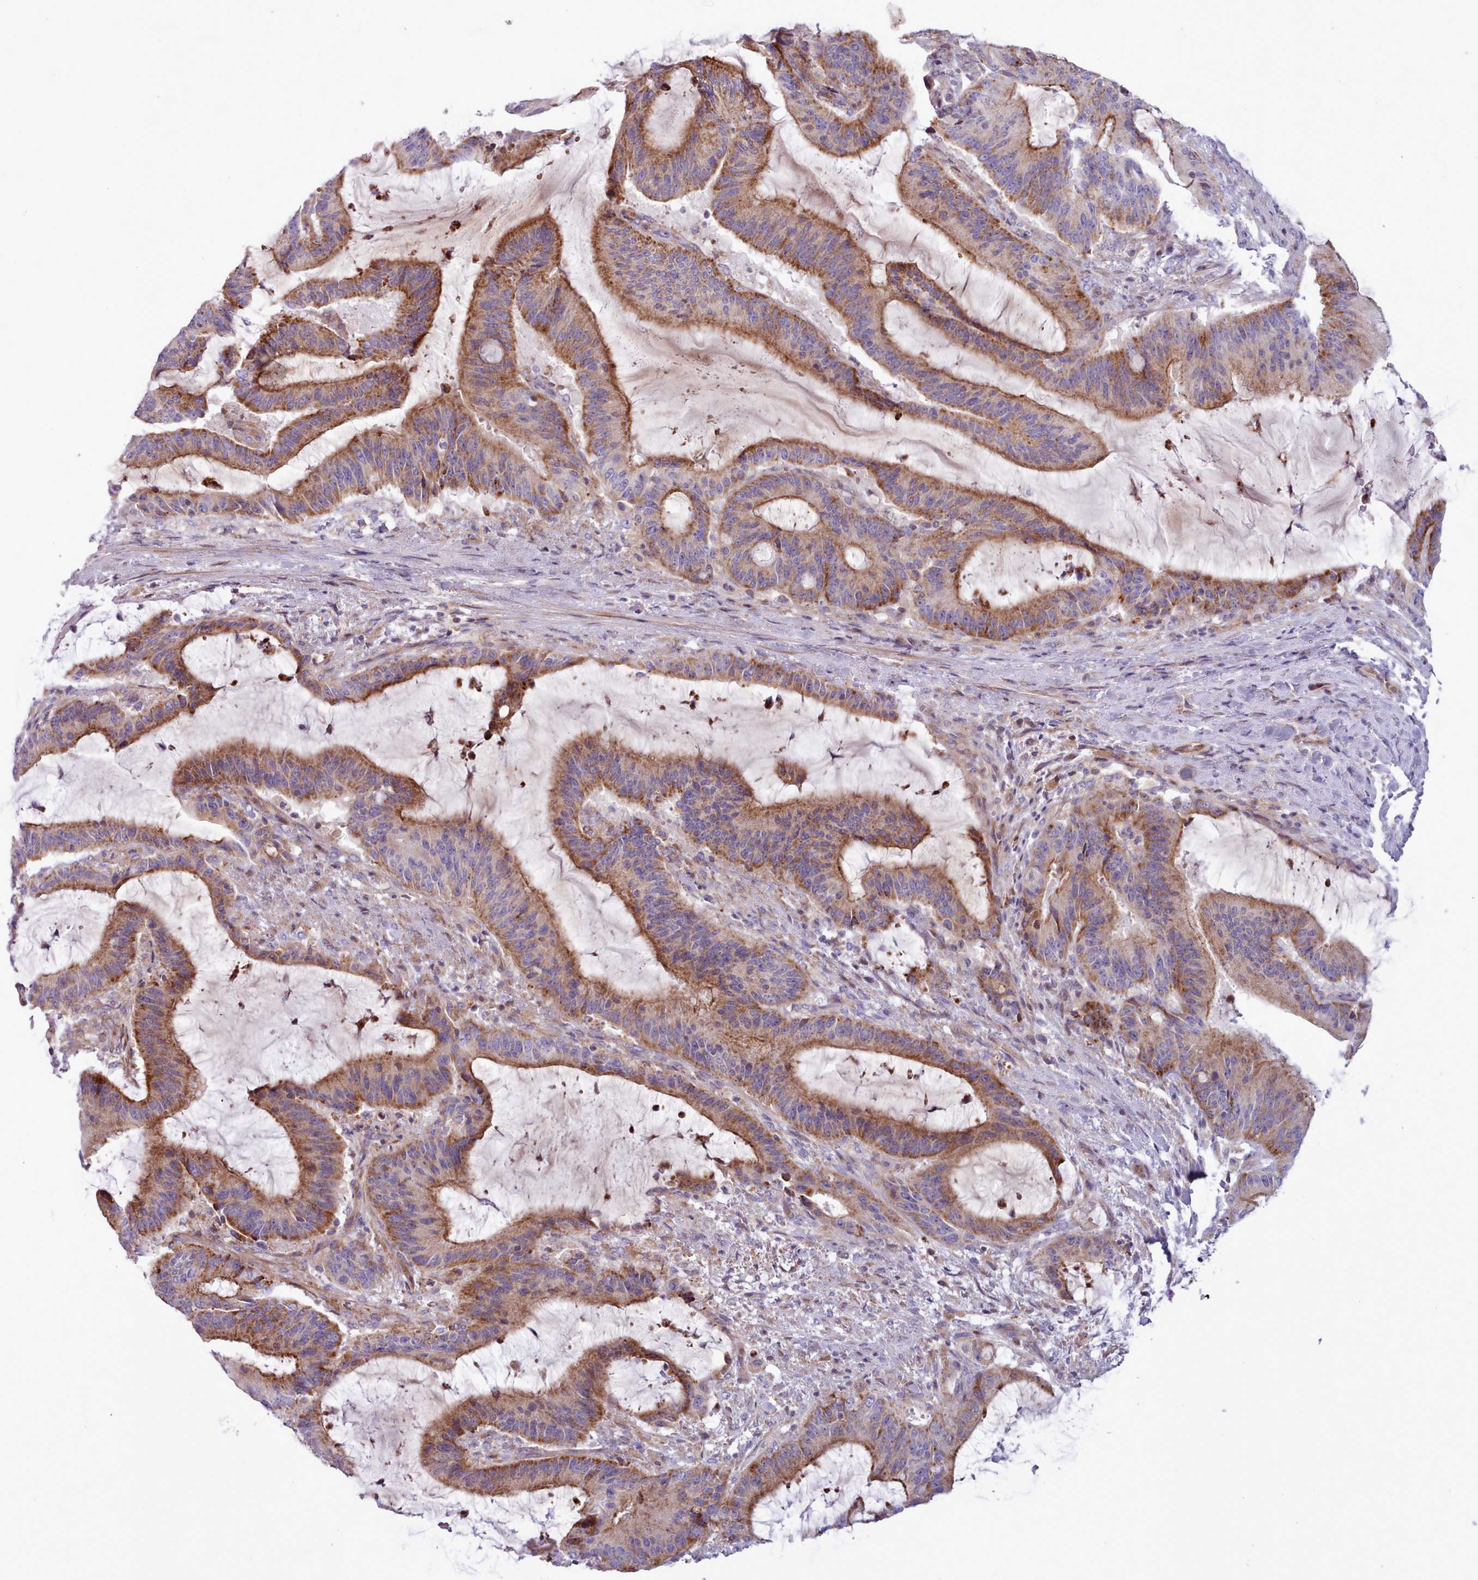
{"staining": {"intensity": "moderate", "quantity": ">75%", "location": "cytoplasmic/membranous"}, "tissue": "liver cancer", "cell_type": "Tumor cells", "image_type": "cancer", "snomed": [{"axis": "morphology", "description": "Normal tissue, NOS"}, {"axis": "morphology", "description": "Cholangiocarcinoma"}, {"axis": "topography", "description": "Liver"}, {"axis": "topography", "description": "Peripheral nerve tissue"}], "caption": "The micrograph shows immunohistochemical staining of liver cancer (cholangiocarcinoma). There is moderate cytoplasmic/membranous positivity is present in about >75% of tumor cells.", "gene": "TENT4B", "patient": {"sex": "female", "age": 73}}